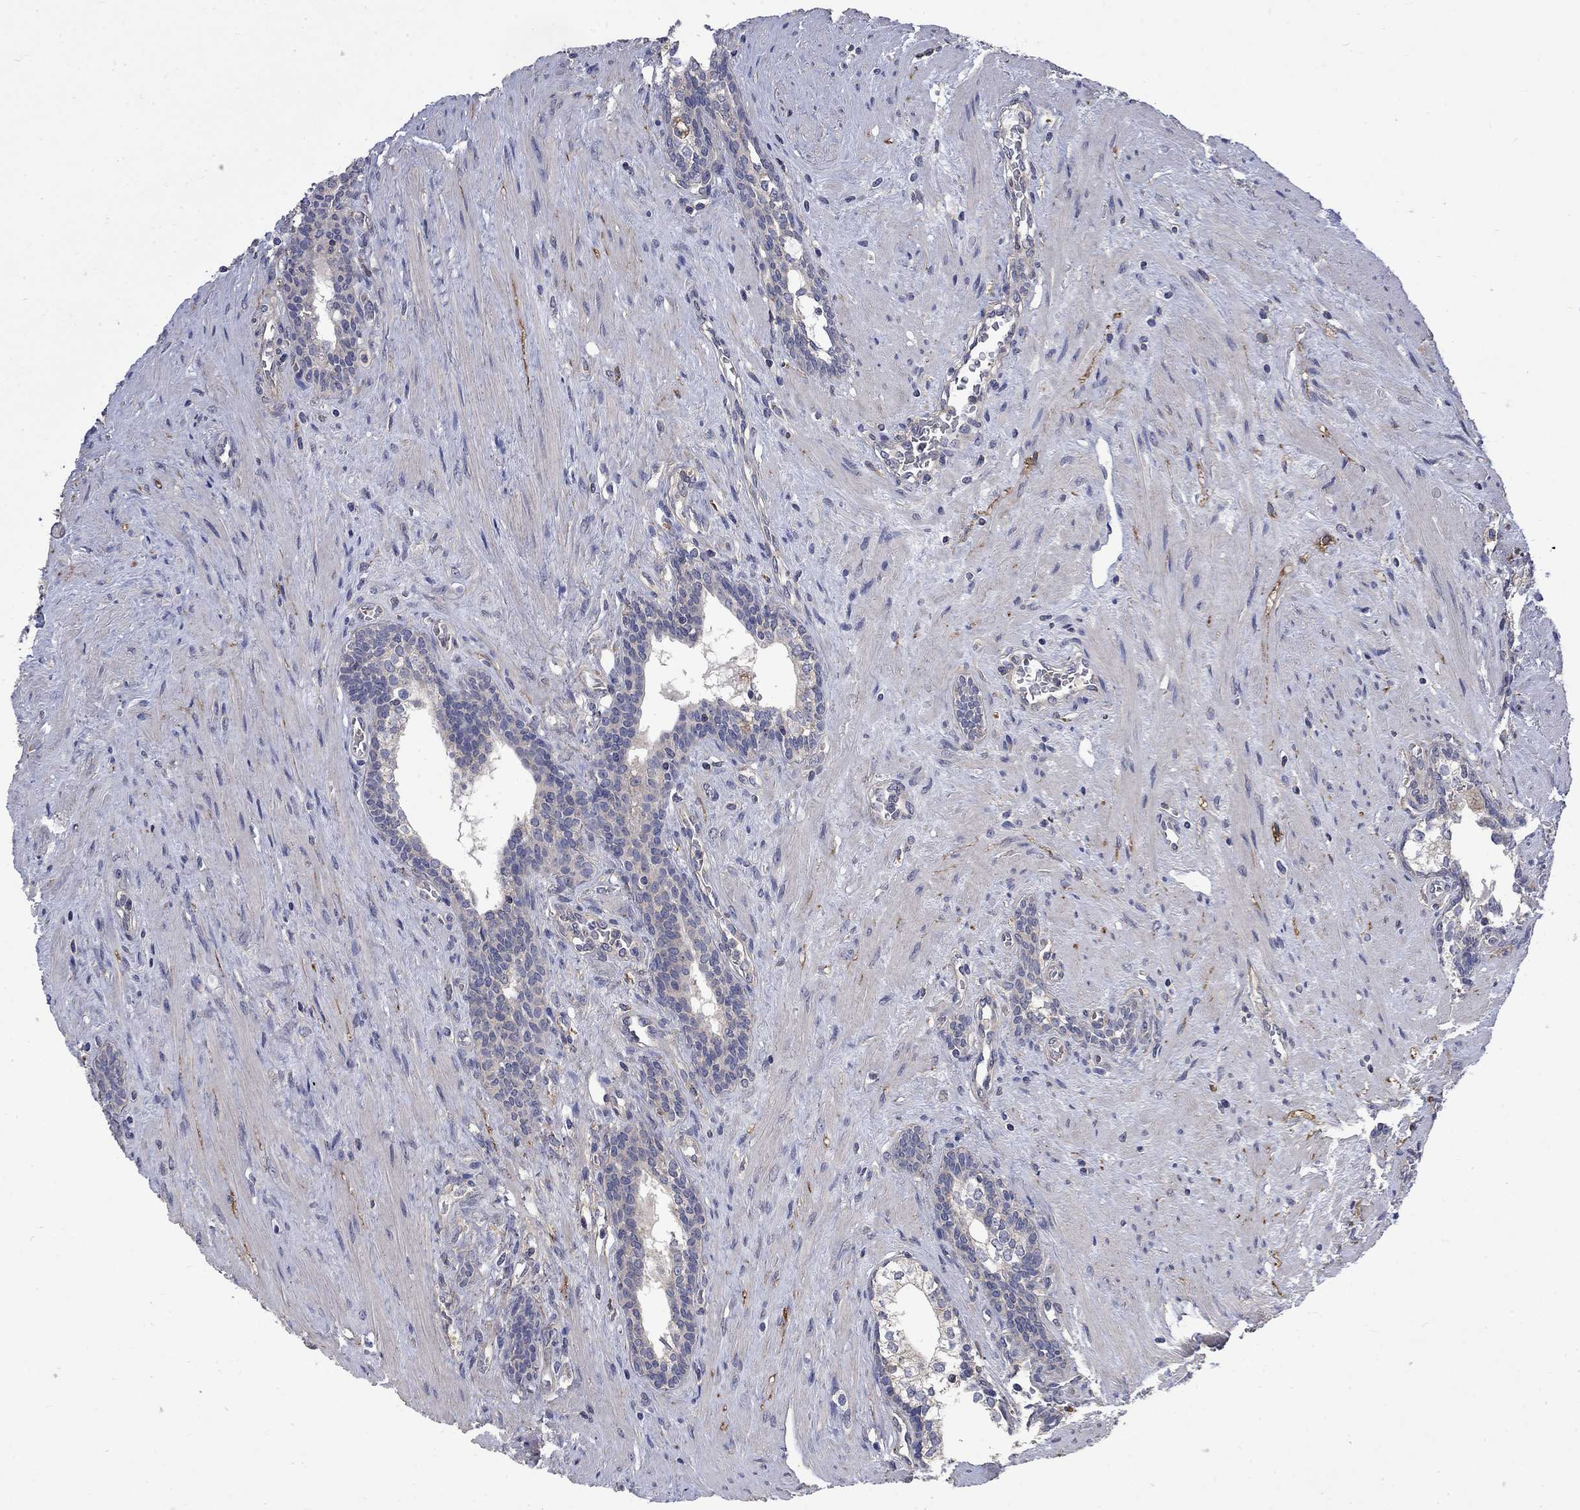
{"staining": {"intensity": "negative", "quantity": "none", "location": "none"}, "tissue": "prostate cancer", "cell_type": "Tumor cells", "image_type": "cancer", "snomed": [{"axis": "morphology", "description": "Adenocarcinoma, NOS"}, {"axis": "morphology", "description": "Adenocarcinoma, High grade"}, {"axis": "topography", "description": "Prostate"}], "caption": "Prostate cancer (adenocarcinoma) was stained to show a protein in brown. There is no significant staining in tumor cells. The staining is performed using DAB brown chromogen with nuclei counter-stained in using hematoxylin.", "gene": "HSPA12A", "patient": {"sex": "male", "age": 61}}